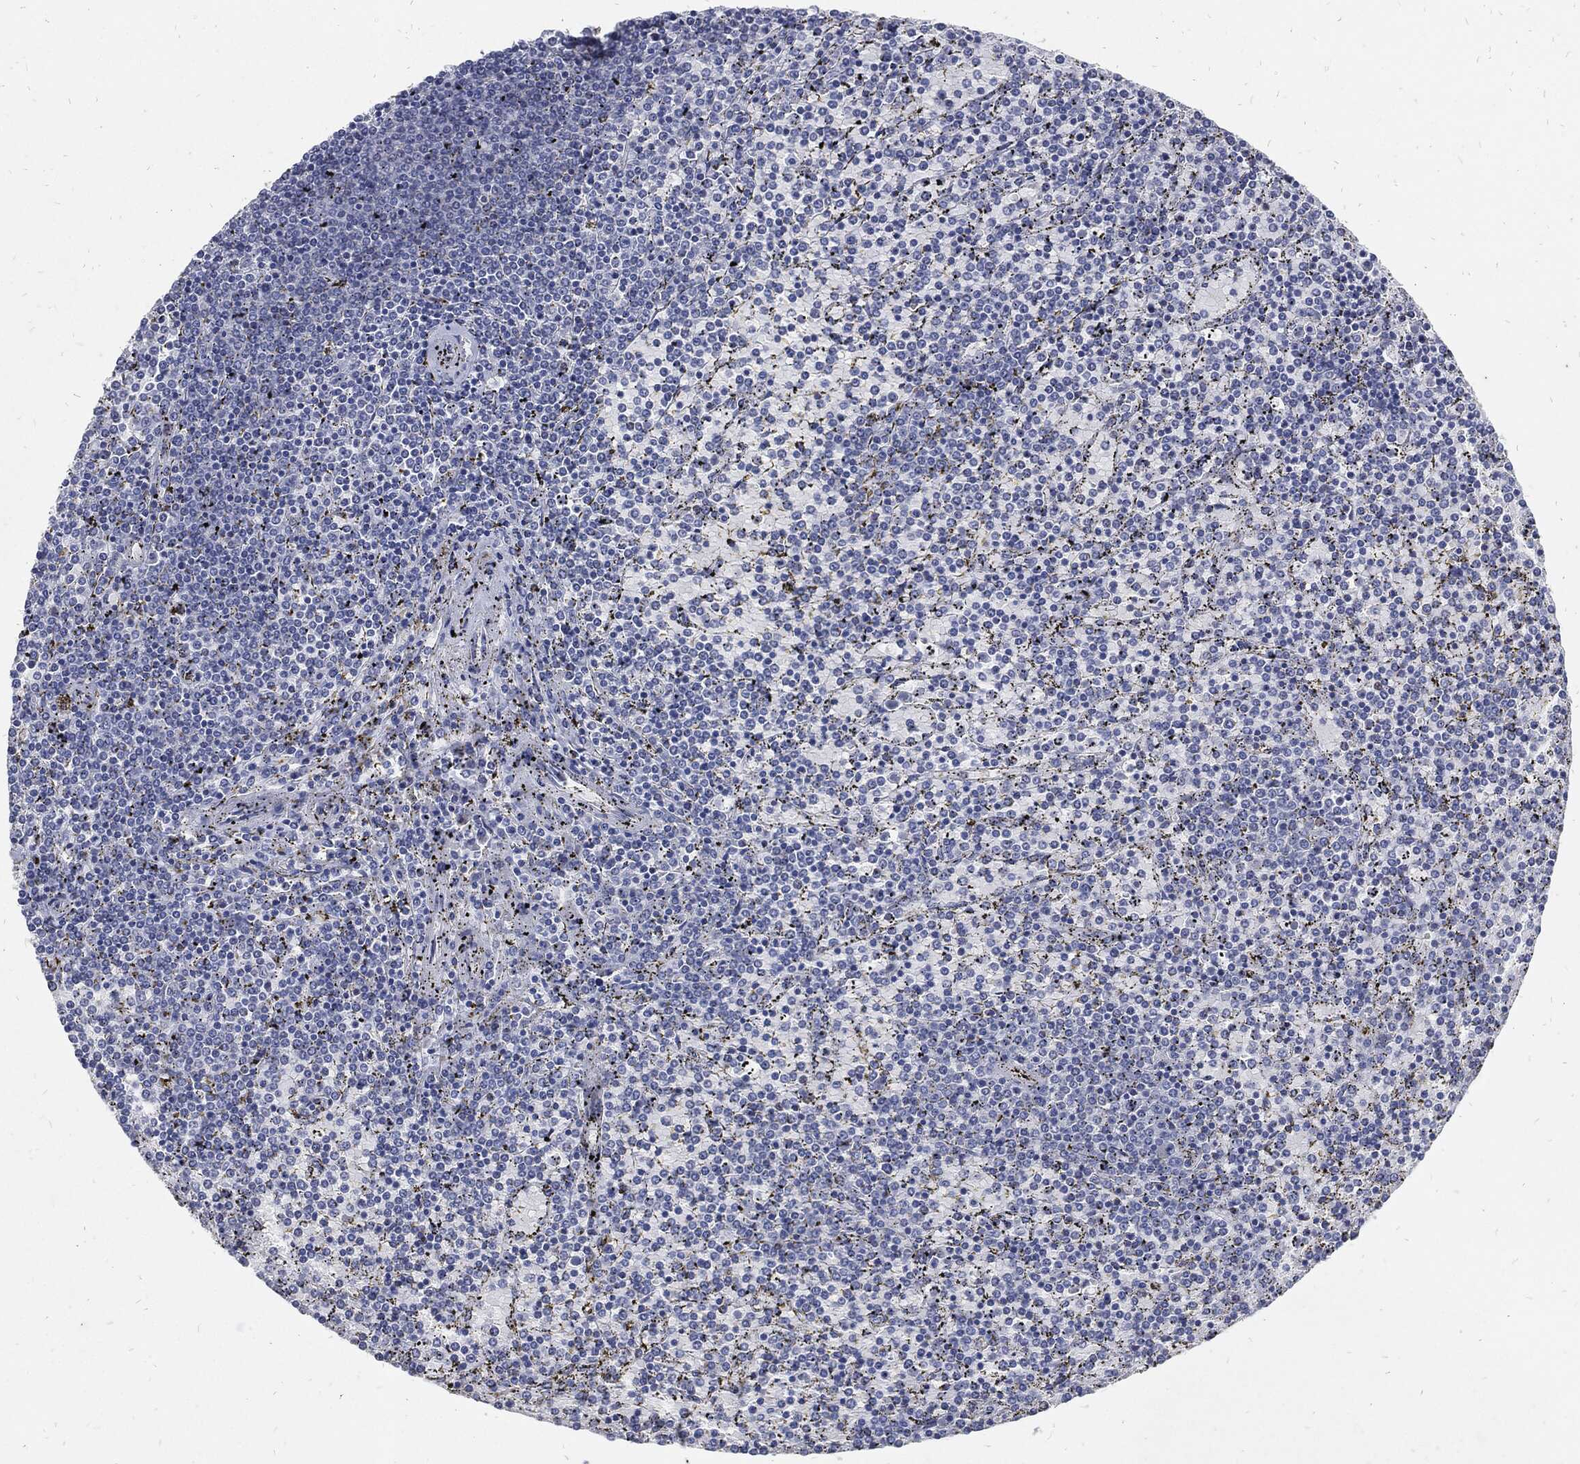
{"staining": {"intensity": "negative", "quantity": "none", "location": "none"}, "tissue": "lymphoma", "cell_type": "Tumor cells", "image_type": "cancer", "snomed": [{"axis": "morphology", "description": "Malignant lymphoma, non-Hodgkin's type, Low grade"}, {"axis": "topography", "description": "Spleen"}], "caption": "Protein analysis of low-grade malignant lymphoma, non-Hodgkin's type displays no significant staining in tumor cells.", "gene": "JUN", "patient": {"sex": "female", "age": 77}}